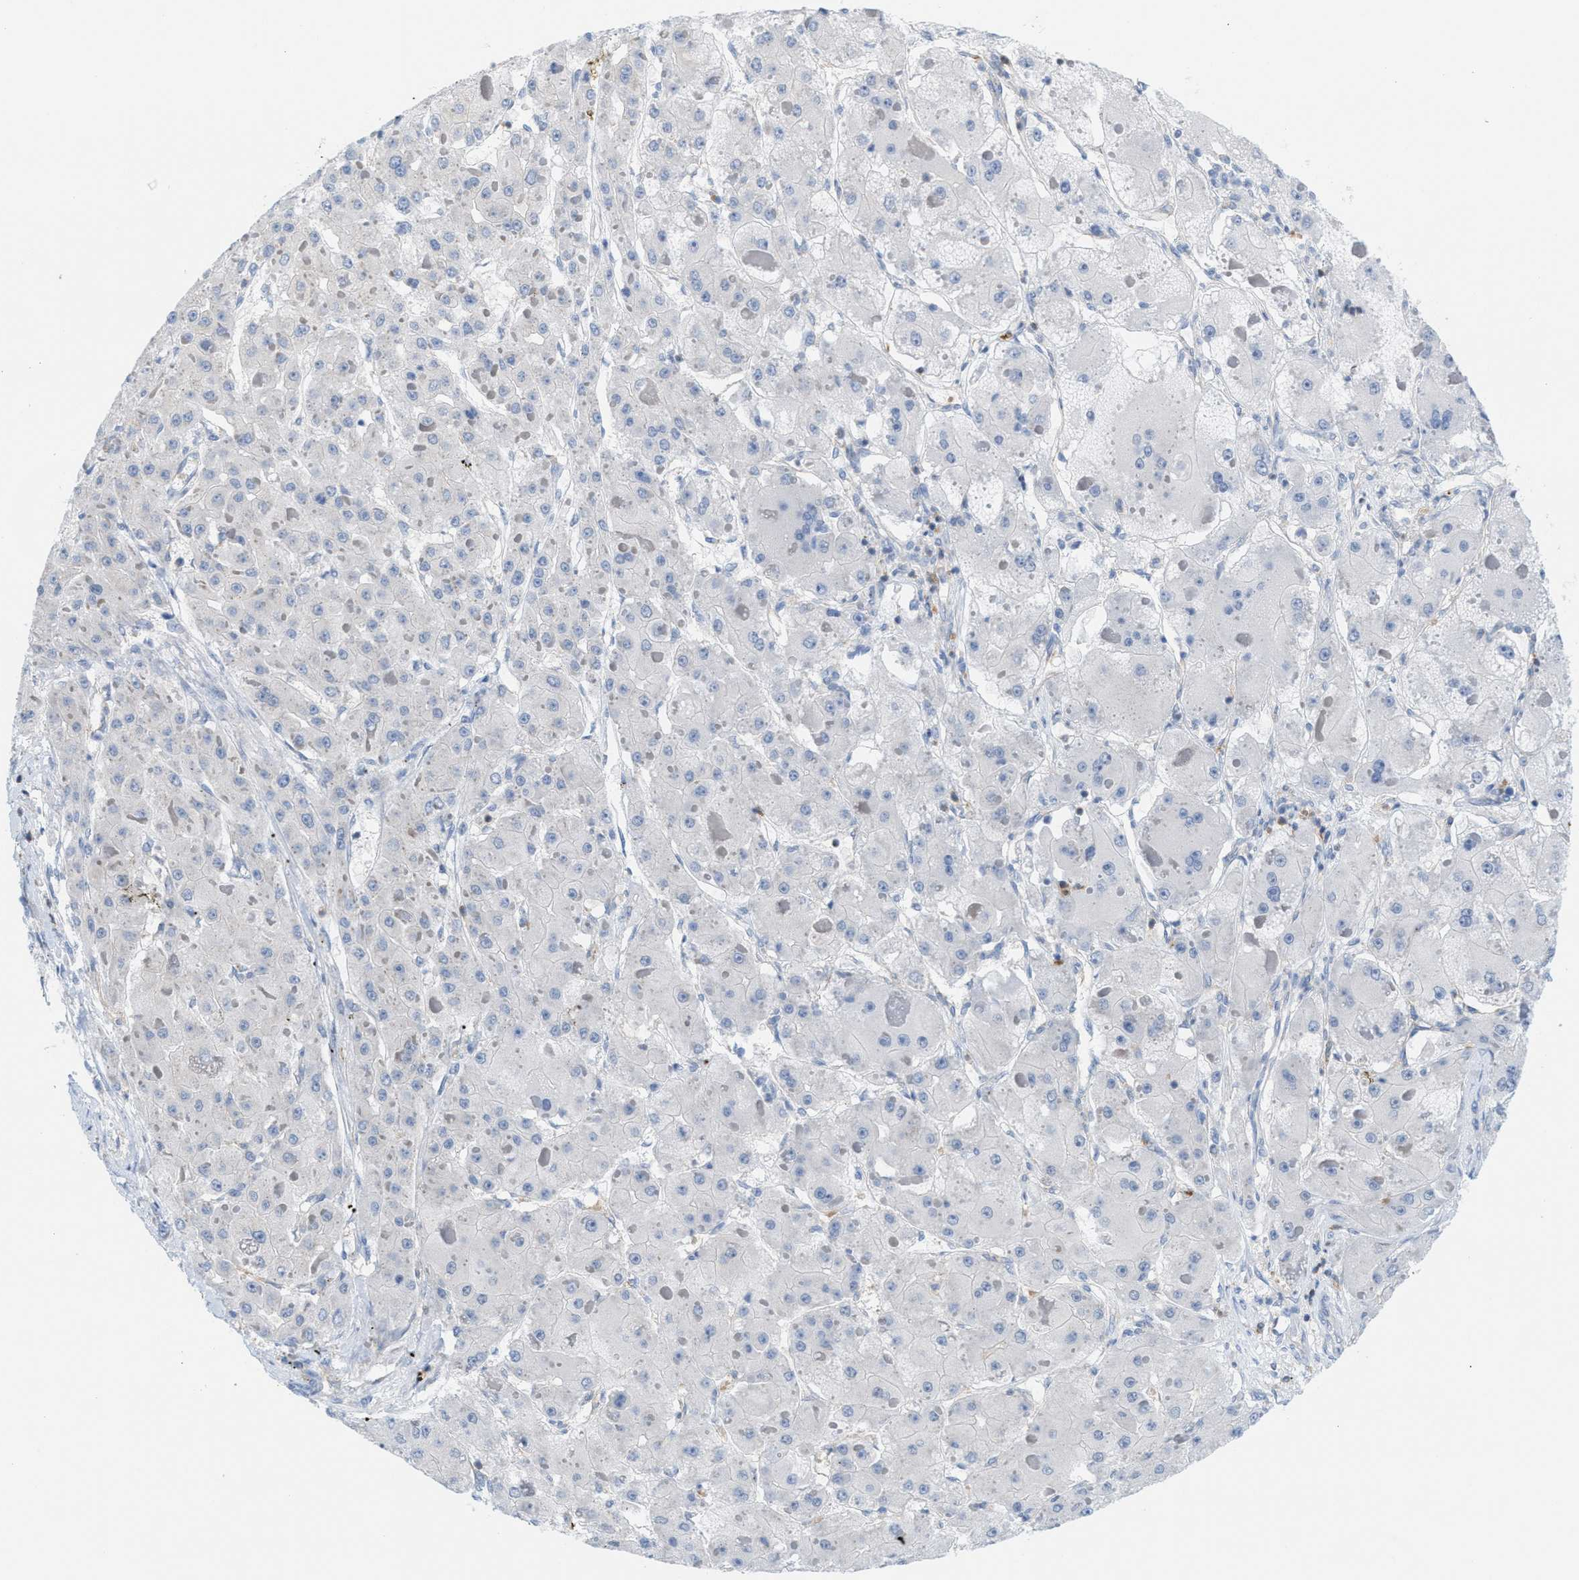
{"staining": {"intensity": "negative", "quantity": "none", "location": "none"}, "tissue": "liver cancer", "cell_type": "Tumor cells", "image_type": "cancer", "snomed": [{"axis": "morphology", "description": "Carcinoma, Hepatocellular, NOS"}, {"axis": "topography", "description": "Liver"}], "caption": "An IHC histopathology image of hepatocellular carcinoma (liver) is shown. There is no staining in tumor cells of hepatocellular carcinoma (liver). (DAB (3,3'-diaminobenzidine) immunohistochemistry (IHC), high magnification).", "gene": "IL16", "patient": {"sex": "female", "age": 73}}